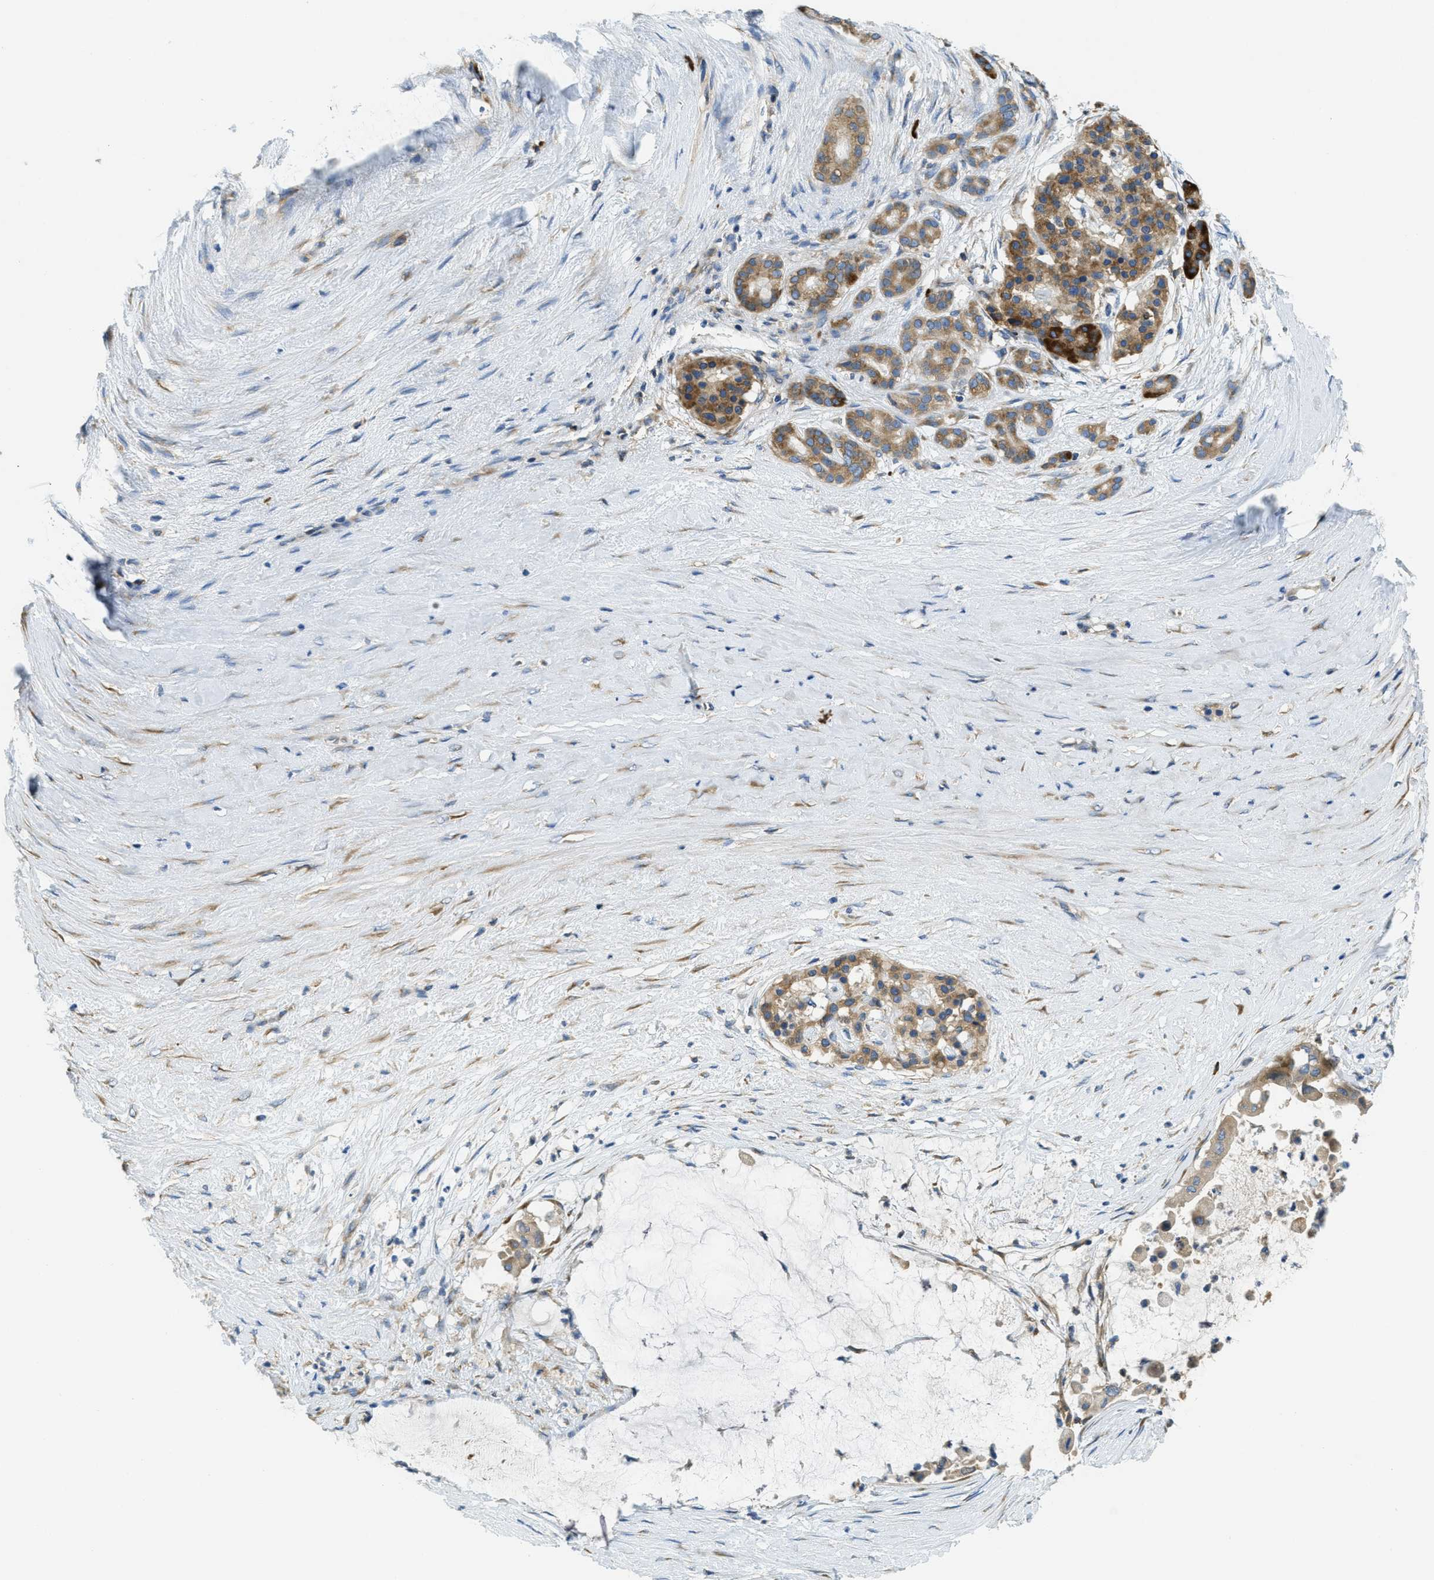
{"staining": {"intensity": "moderate", "quantity": ">75%", "location": "cytoplasmic/membranous"}, "tissue": "pancreatic cancer", "cell_type": "Tumor cells", "image_type": "cancer", "snomed": [{"axis": "morphology", "description": "Adenocarcinoma, NOS"}, {"axis": "topography", "description": "Pancreas"}], "caption": "DAB immunohistochemical staining of pancreatic adenocarcinoma demonstrates moderate cytoplasmic/membranous protein staining in approximately >75% of tumor cells.", "gene": "SSR1", "patient": {"sex": "male", "age": 41}}